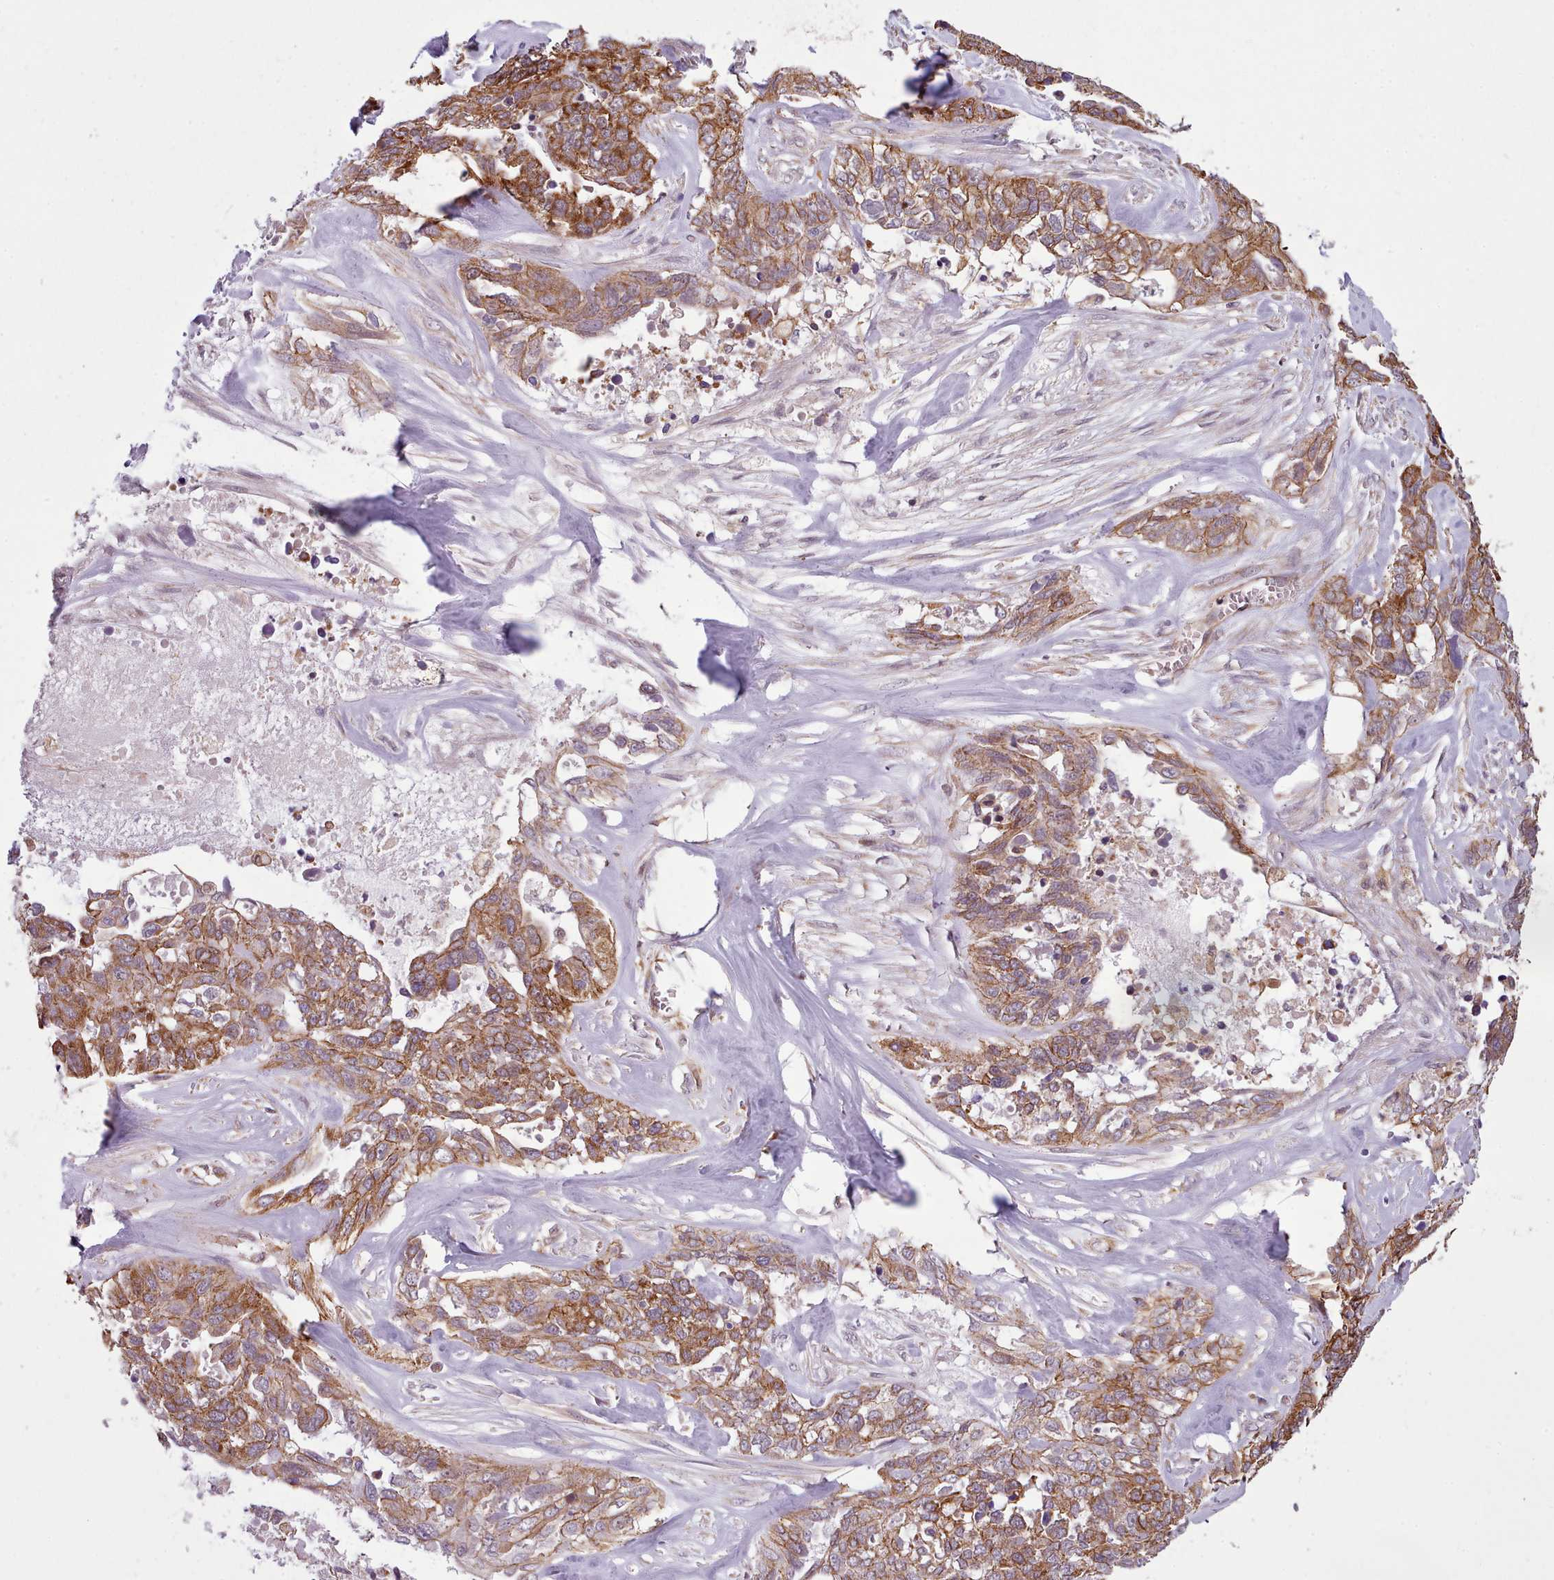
{"staining": {"intensity": "moderate", "quantity": ">75%", "location": "cytoplasmic/membranous"}, "tissue": "ovarian cancer", "cell_type": "Tumor cells", "image_type": "cancer", "snomed": [{"axis": "morphology", "description": "Cystadenocarcinoma, serous, NOS"}, {"axis": "topography", "description": "Ovary"}], "caption": "About >75% of tumor cells in ovarian cancer (serous cystadenocarcinoma) demonstrate moderate cytoplasmic/membranous protein positivity as visualized by brown immunohistochemical staining.", "gene": "MRPL46", "patient": {"sex": "female", "age": 44}}